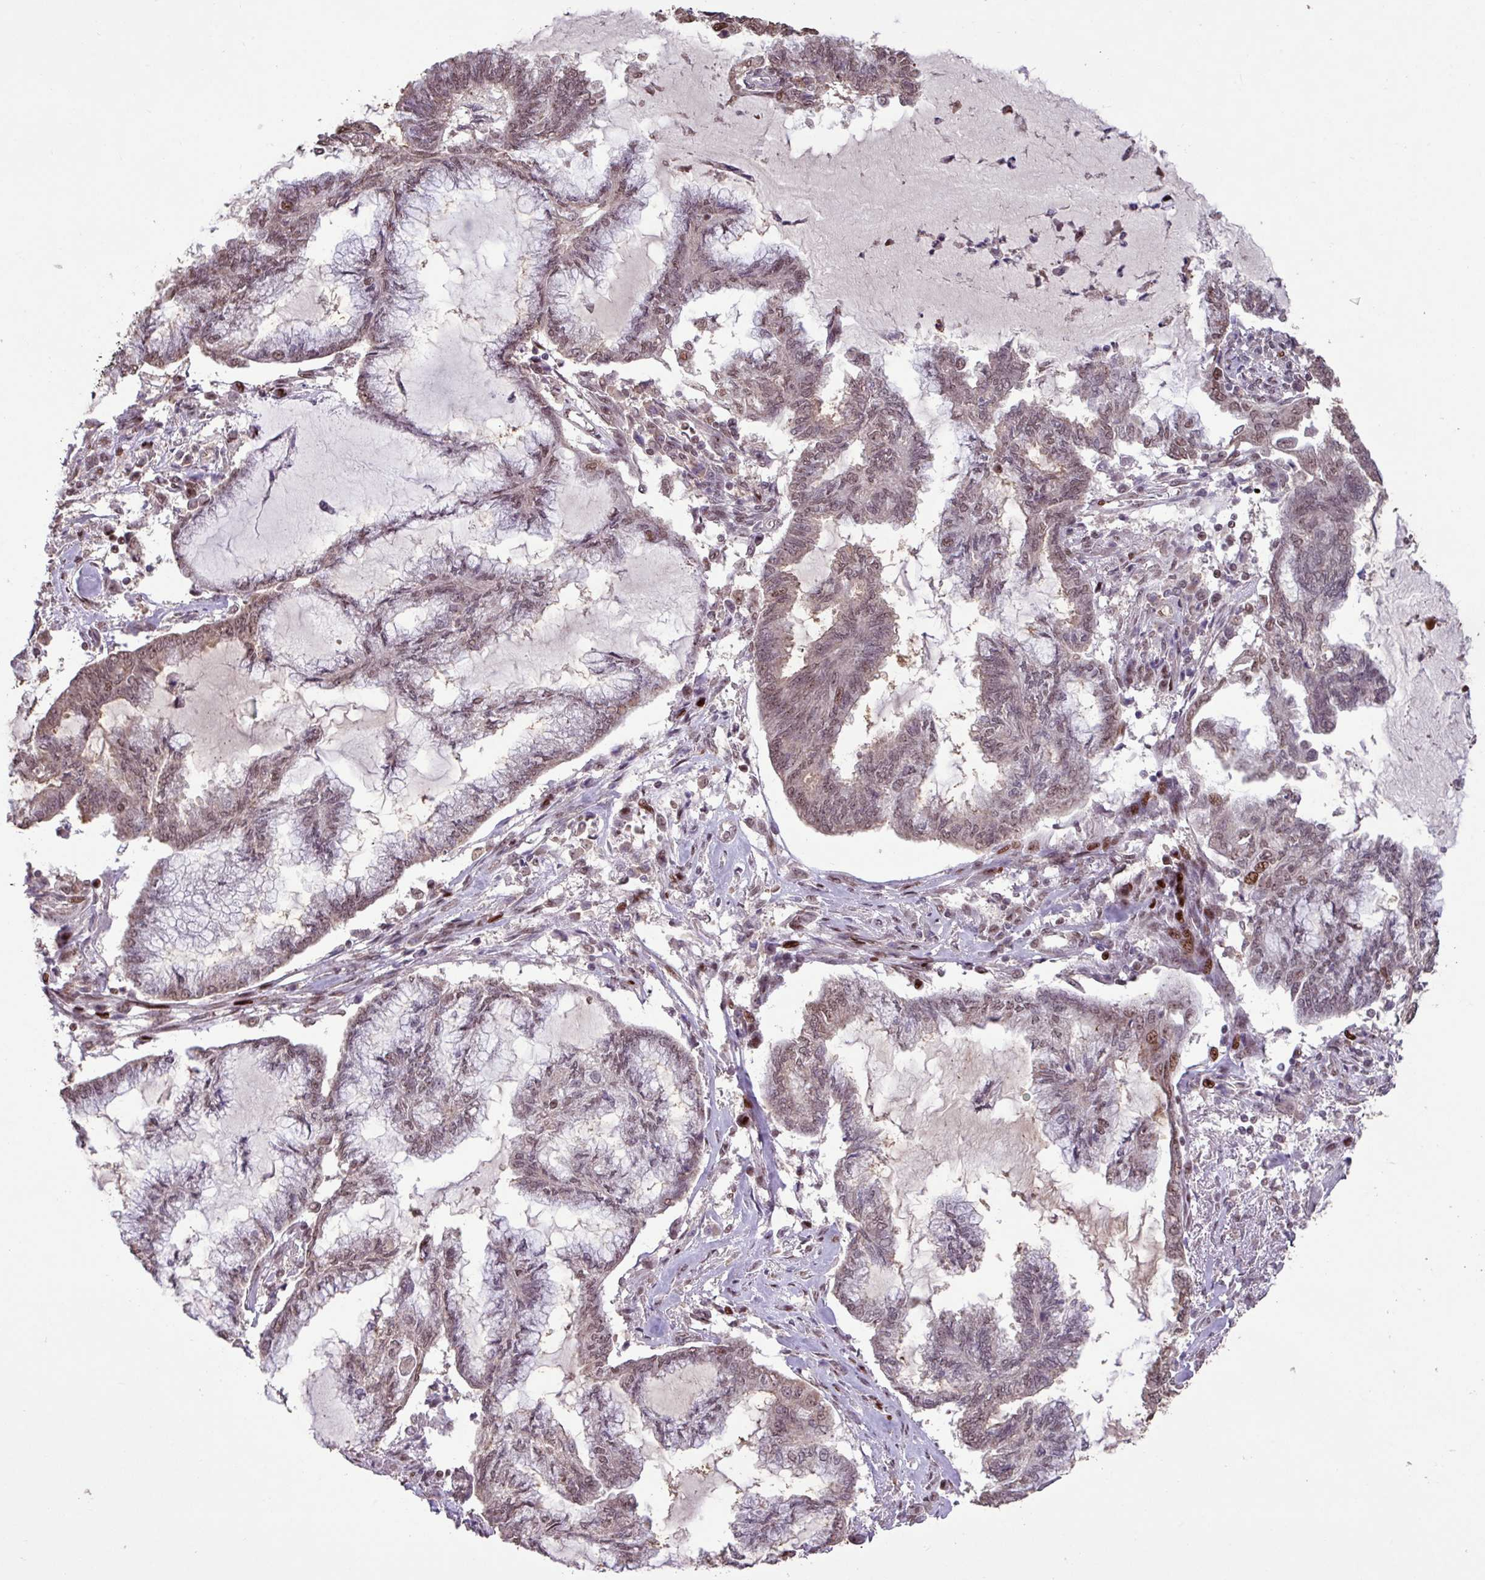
{"staining": {"intensity": "weak", "quantity": "25%-75%", "location": "nuclear"}, "tissue": "endometrial cancer", "cell_type": "Tumor cells", "image_type": "cancer", "snomed": [{"axis": "morphology", "description": "Adenocarcinoma, NOS"}, {"axis": "topography", "description": "Endometrium"}], "caption": "The micrograph shows staining of endometrial cancer, revealing weak nuclear protein positivity (brown color) within tumor cells.", "gene": "ZNF709", "patient": {"sex": "female", "age": 86}}